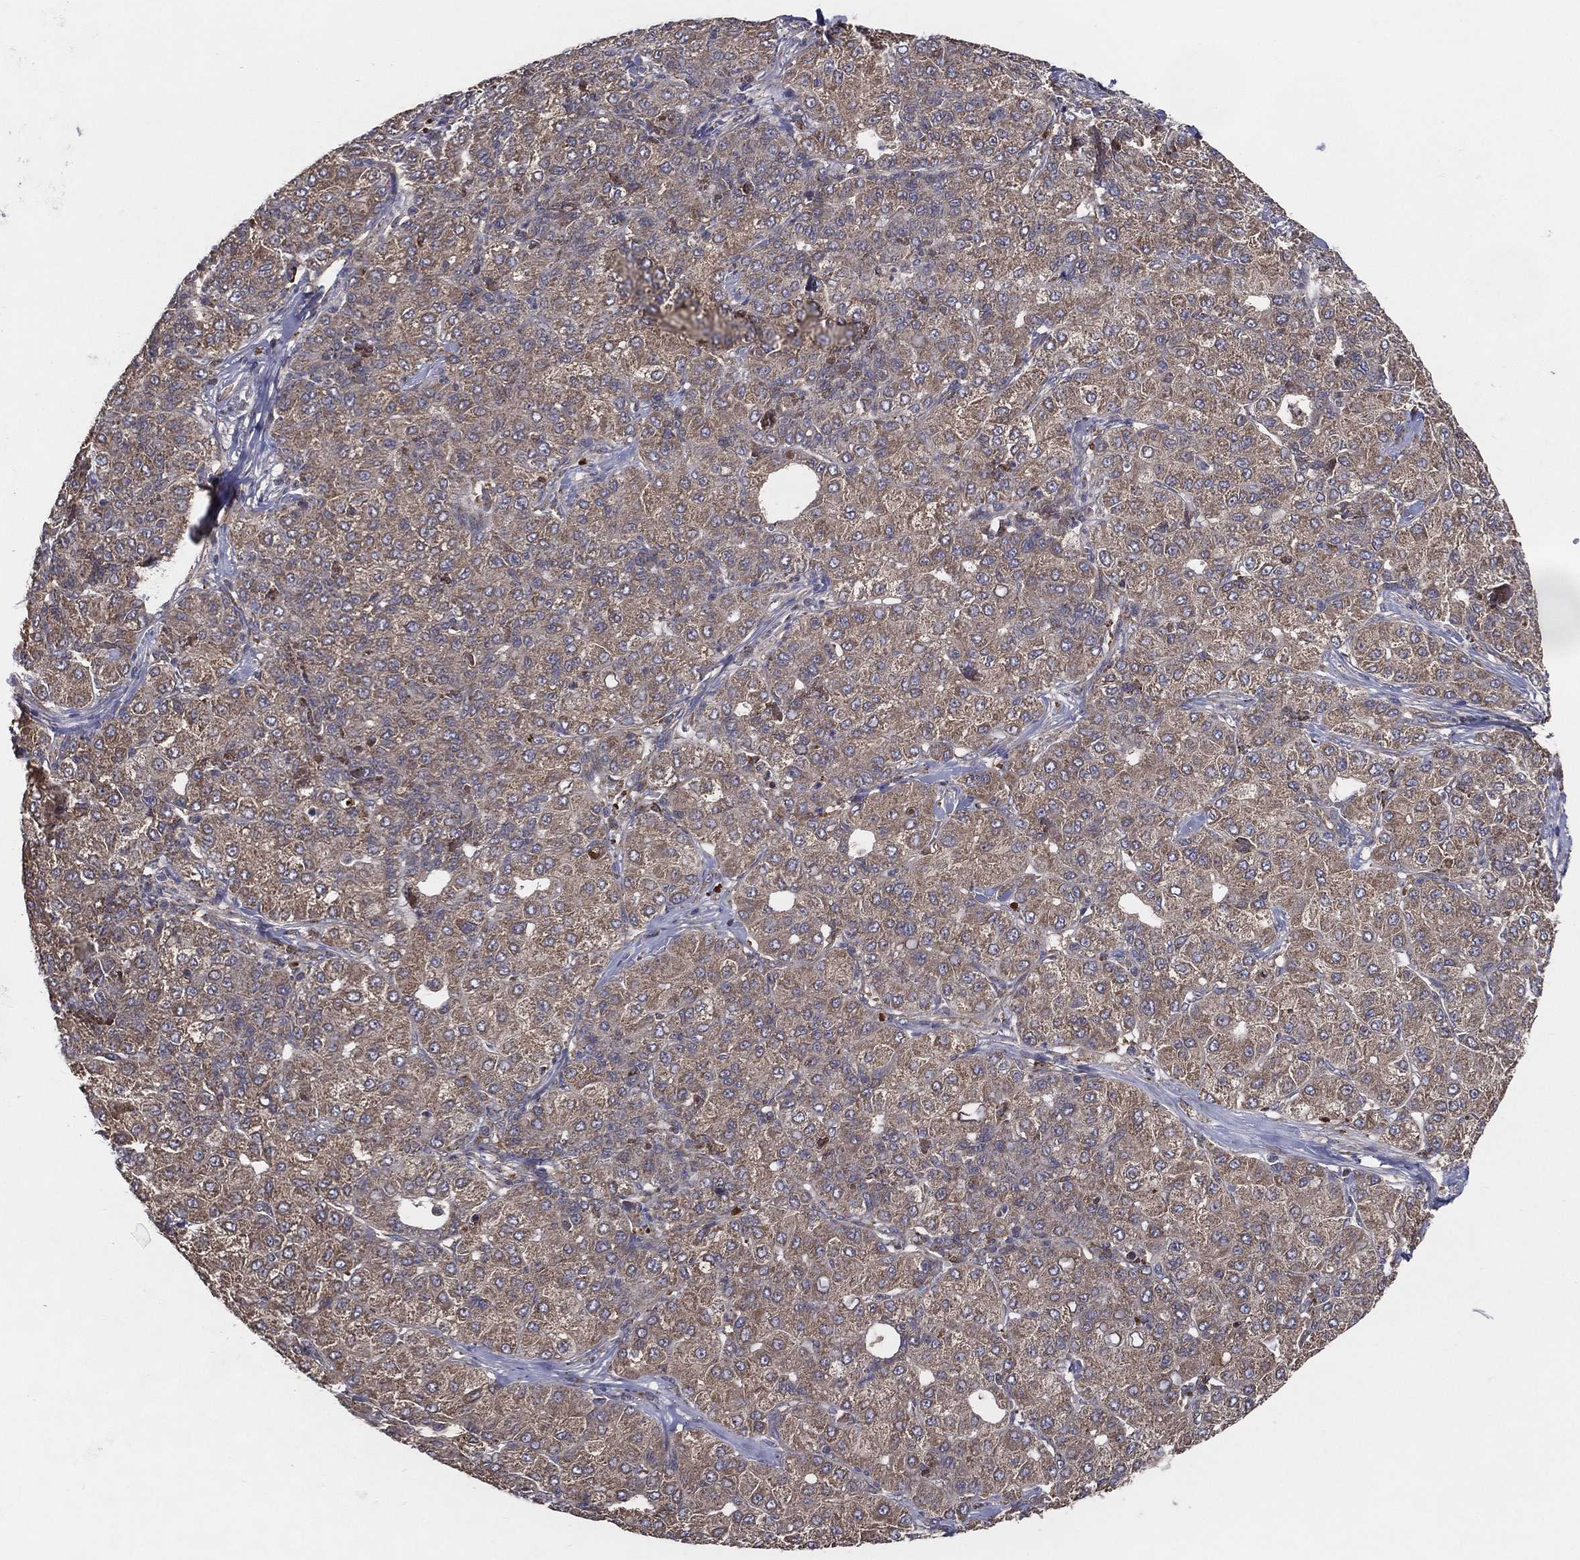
{"staining": {"intensity": "moderate", "quantity": ">75%", "location": "cytoplasmic/membranous"}, "tissue": "liver cancer", "cell_type": "Tumor cells", "image_type": "cancer", "snomed": [{"axis": "morphology", "description": "Carcinoma, Hepatocellular, NOS"}, {"axis": "topography", "description": "Liver"}], "caption": "Immunohistochemical staining of liver cancer shows medium levels of moderate cytoplasmic/membranous staining in about >75% of tumor cells. (IHC, brightfield microscopy, high magnification).", "gene": "MT-ND1", "patient": {"sex": "male", "age": 65}}